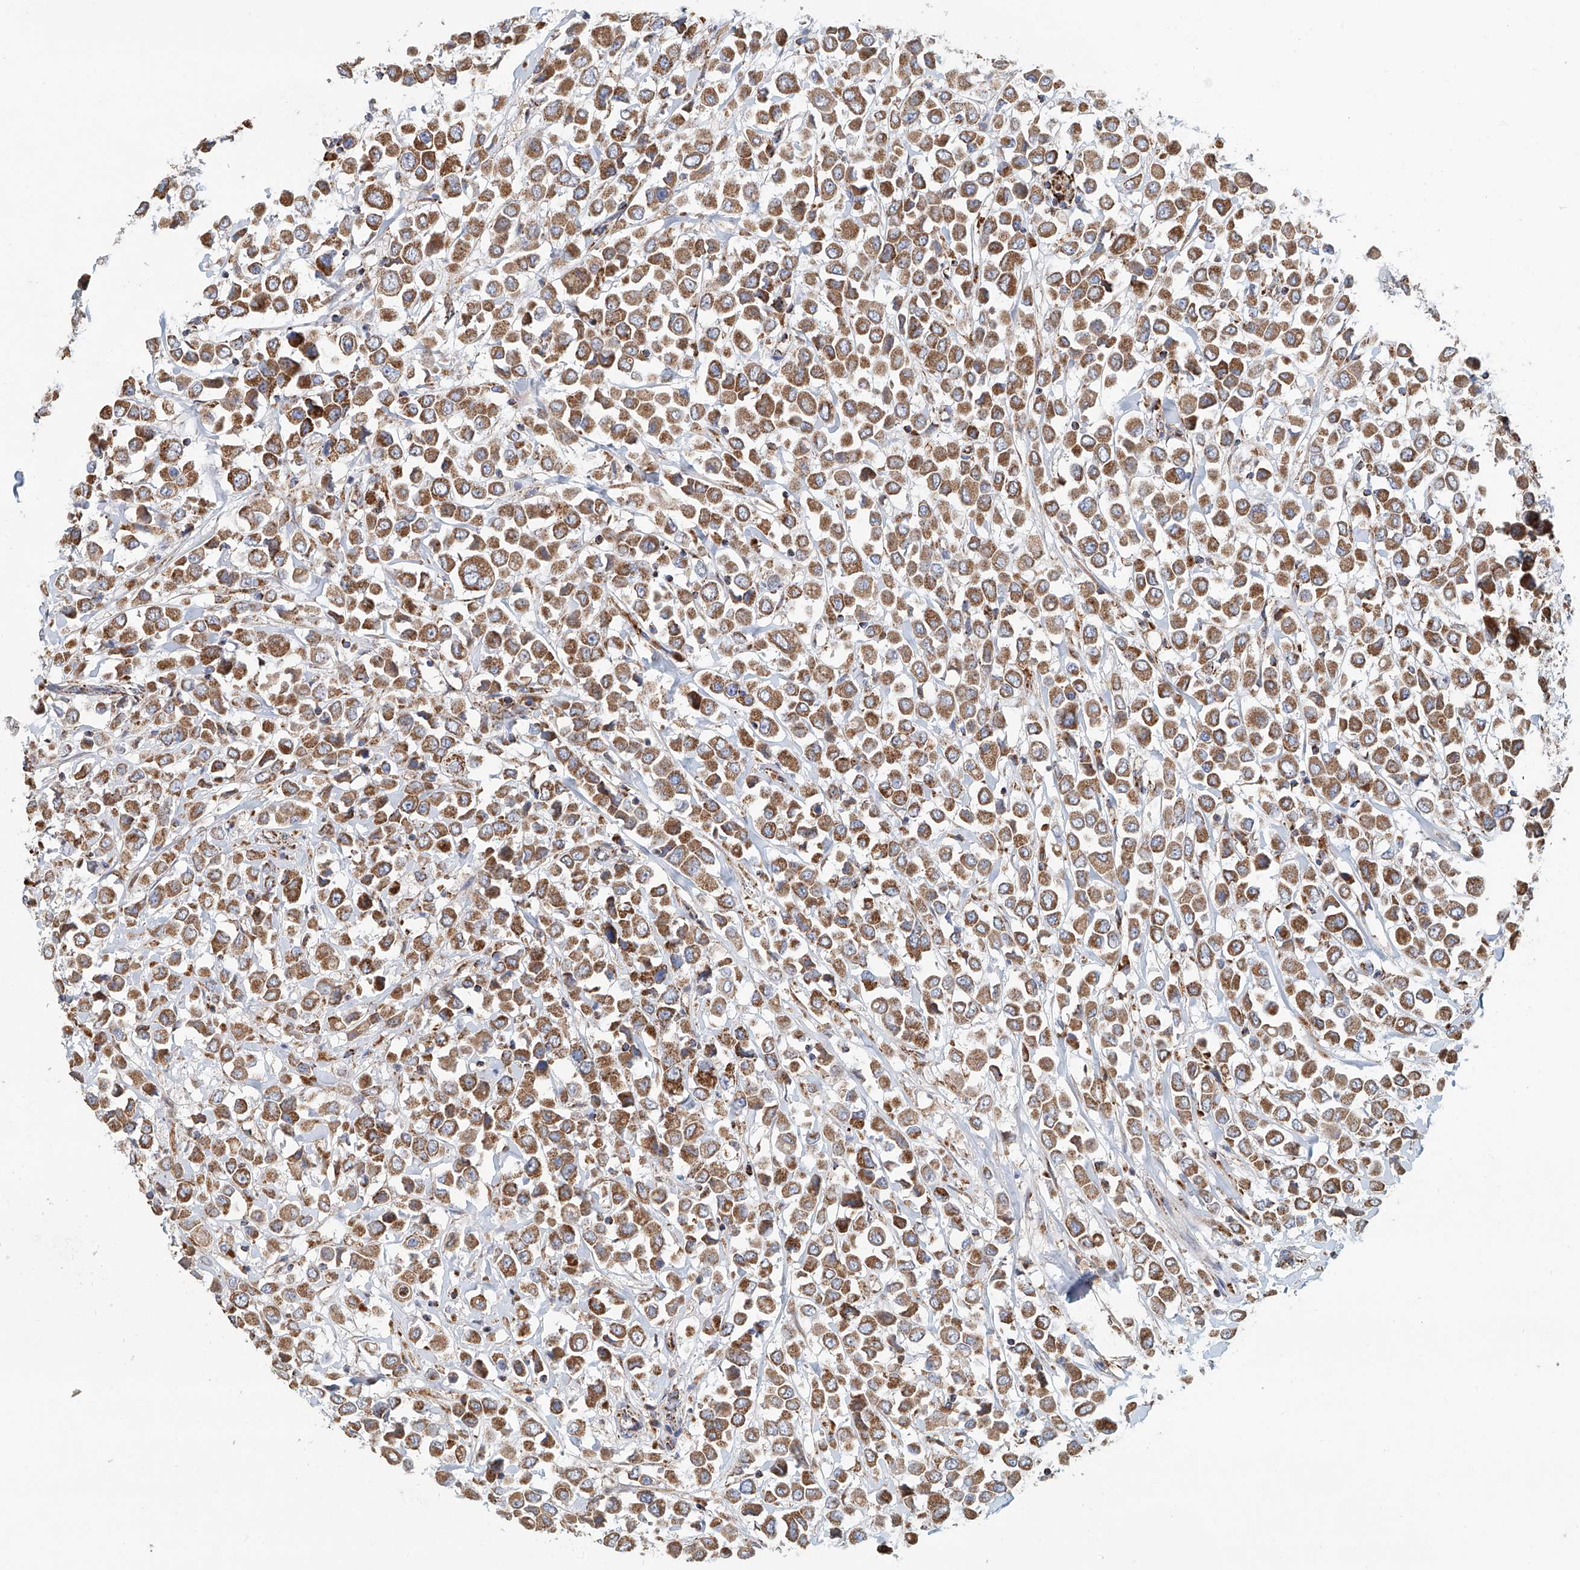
{"staining": {"intensity": "moderate", "quantity": ">75%", "location": "cytoplasmic/membranous"}, "tissue": "breast cancer", "cell_type": "Tumor cells", "image_type": "cancer", "snomed": [{"axis": "morphology", "description": "Duct carcinoma"}, {"axis": "topography", "description": "Breast"}], "caption": "High-power microscopy captured an IHC micrograph of breast cancer, revealing moderate cytoplasmic/membranous positivity in approximately >75% of tumor cells. (Brightfield microscopy of DAB IHC at high magnification).", "gene": "MCL1", "patient": {"sex": "female", "age": 61}}